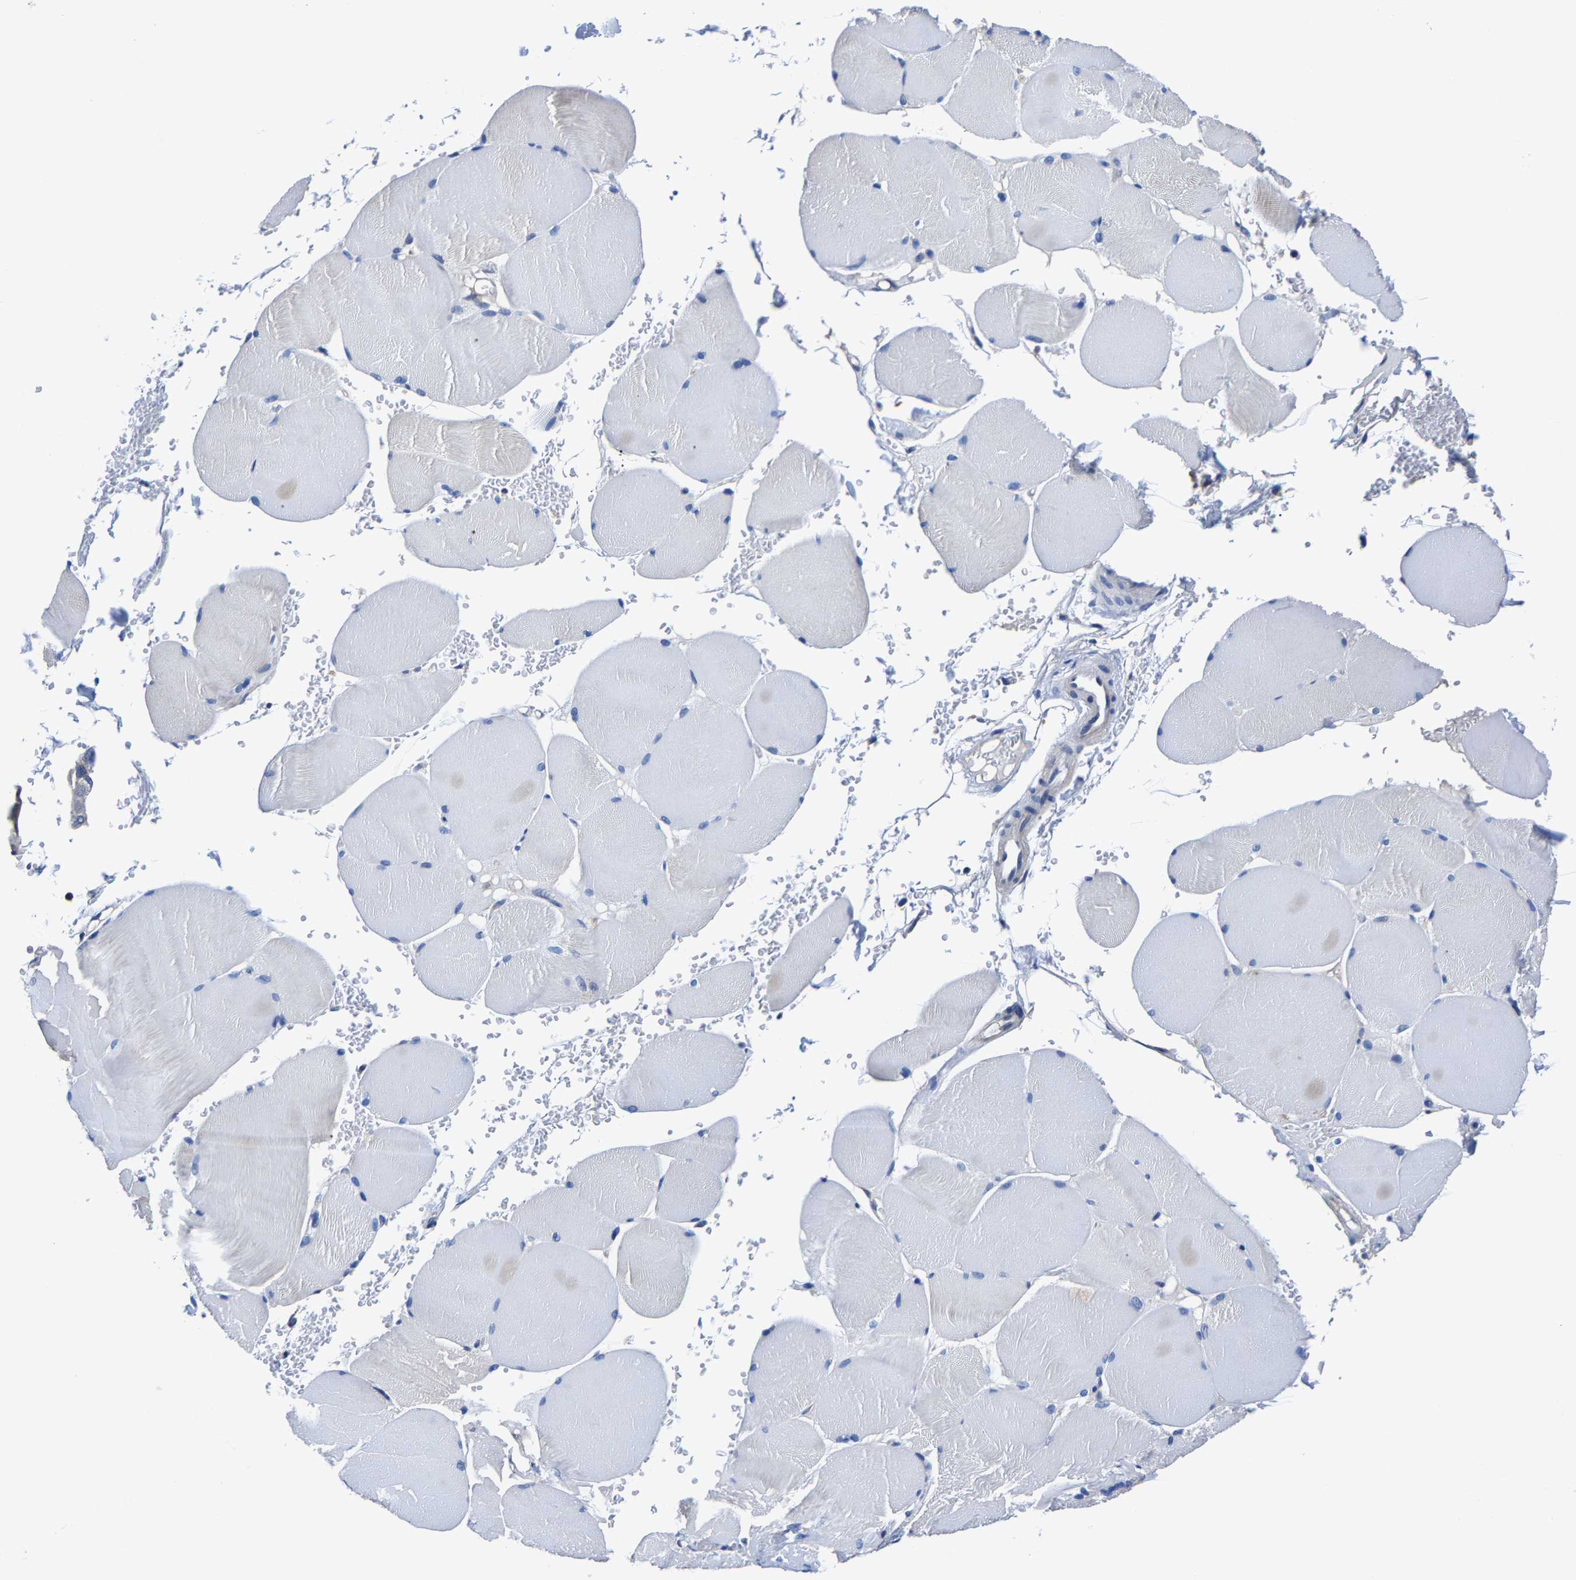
{"staining": {"intensity": "negative", "quantity": "none", "location": "none"}, "tissue": "skeletal muscle", "cell_type": "Myocytes", "image_type": "normal", "snomed": [{"axis": "morphology", "description": "Normal tissue, NOS"}, {"axis": "topography", "description": "Skin"}, {"axis": "topography", "description": "Skeletal muscle"}], "caption": "Skeletal muscle stained for a protein using immunohistochemistry exhibits no positivity myocytes.", "gene": "SRPK2", "patient": {"sex": "male", "age": 83}}